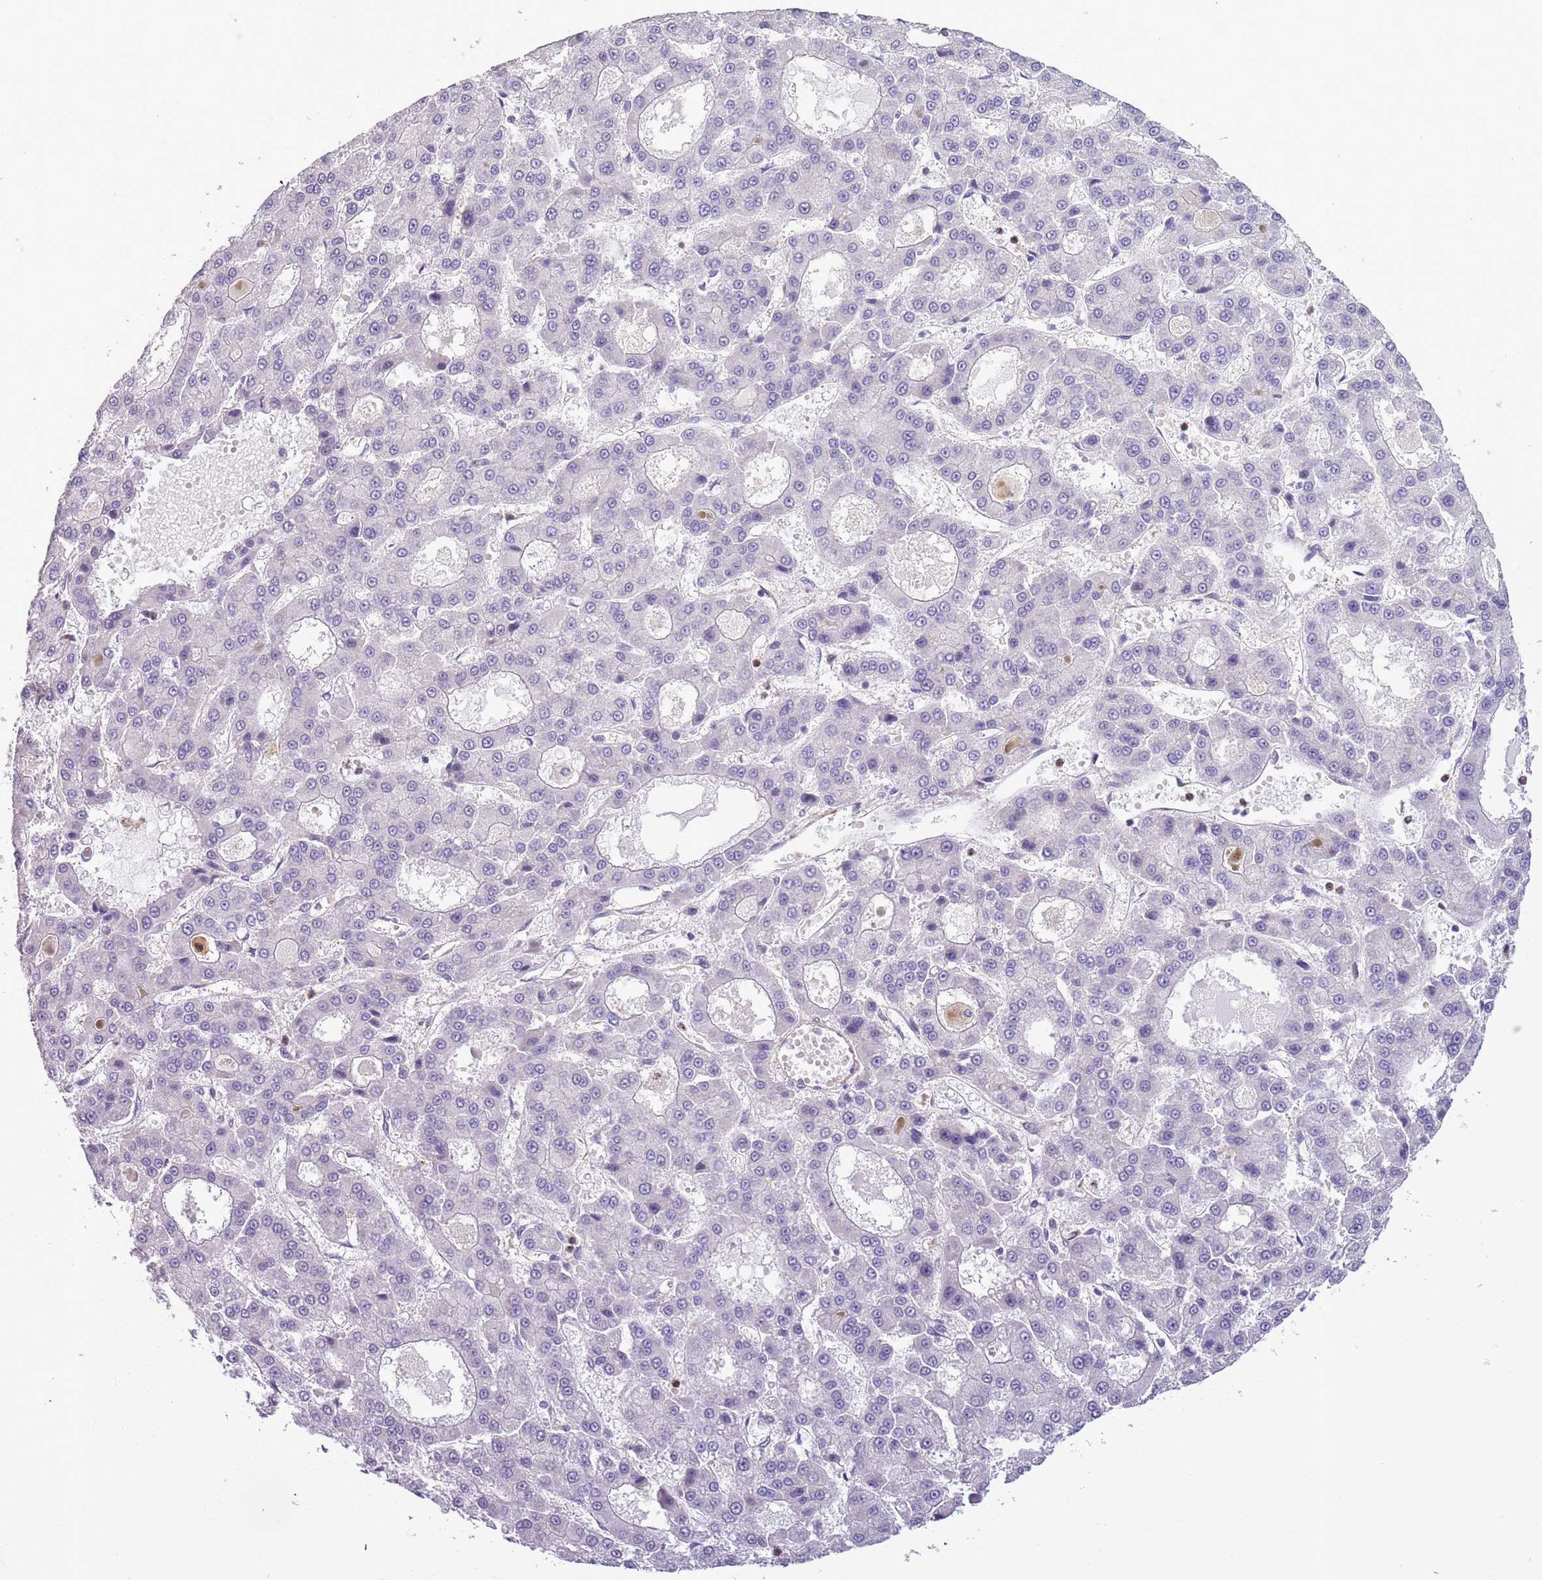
{"staining": {"intensity": "negative", "quantity": "none", "location": "none"}, "tissue": "liver cancer", "cell_type": "Tumor cells", "image_type": "cancer", "snomed": [{"axis": "morphology", "description": "Carcinoma, Hepatocellular, NOS"}, {"axis": "topography", "description": "Liver"}], "caption": "The IHC histopathology image has no significant positivity in tumor cells of liver hepatocellular carcinoma tissue.", "gene": "JAML", "patient": {"sex": "male", "age": 70}}